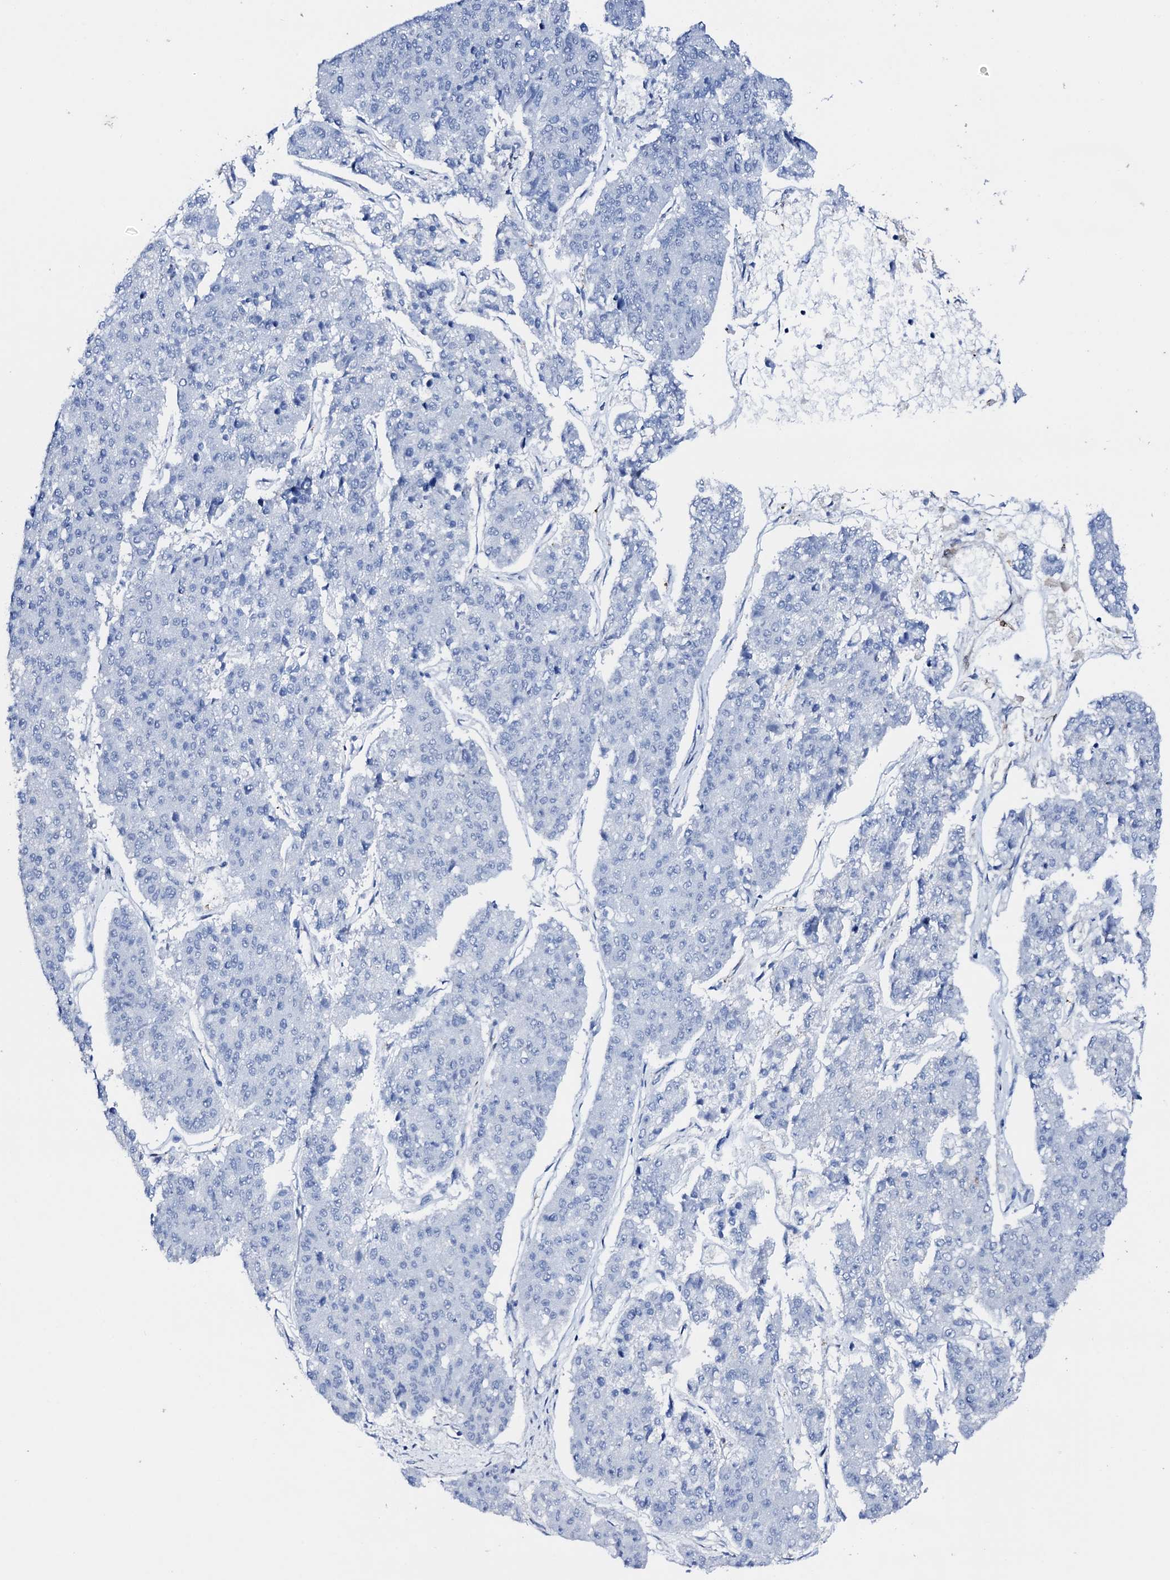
{"staining": {"intensity": "negative", "quantity": "none", "location": "none"}, "tissue": "pancreatic cancer", "cell_type": "Tumor cells", "image_type": "cancer", "snomed": [{"axis": "morphology", "description": "Adenocarcinoma, NOS"}, {"axis": "topography", "description": "Pancreas"}], "caption": "This is an immunohistochemistry (IHC) histopathology image of human pancreatic cancer (adenocarcinoma). There is no positivity in tumor cells.", "gene": "NRIP2", "patient": {"sex": "male", "age": 50}}